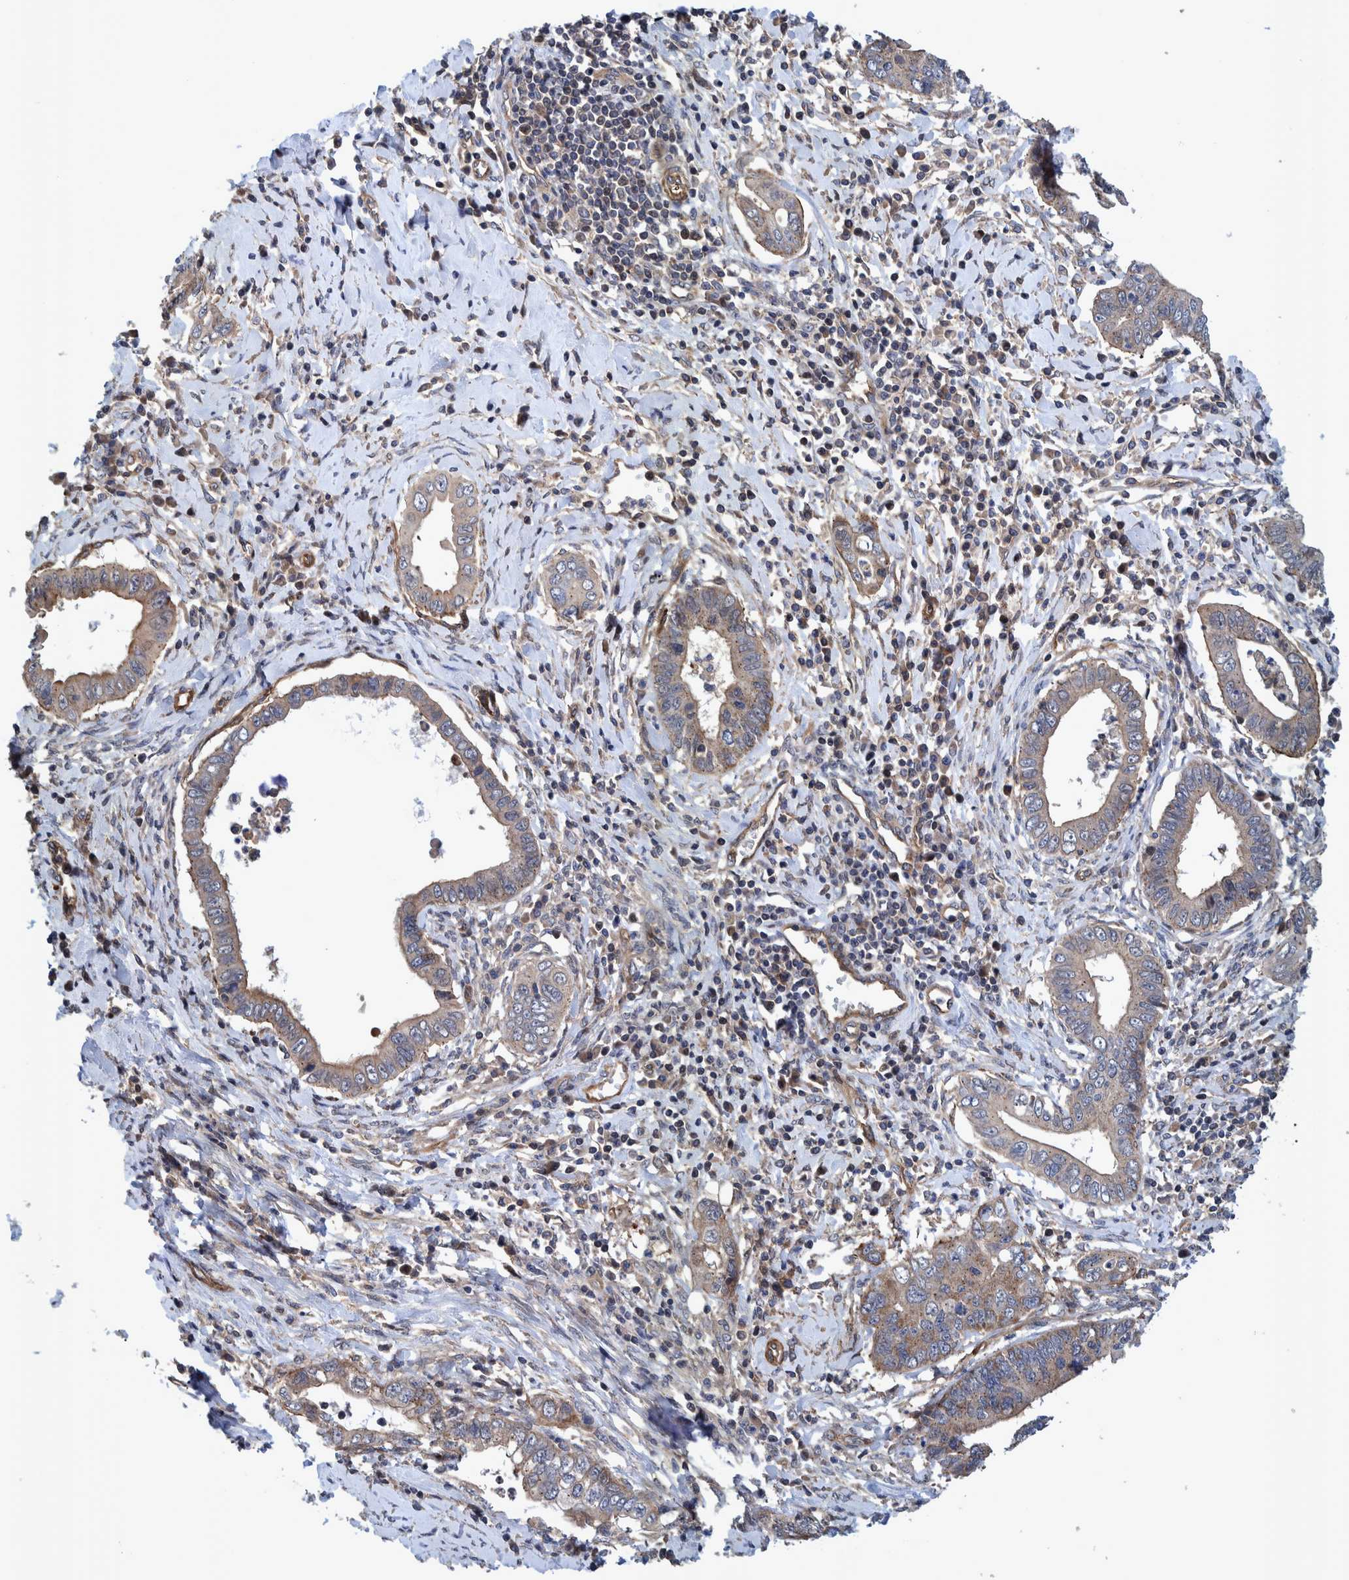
{"staining": {"intensity": "moderate", "quantity": ">75%", "location": "cytoplasmic/membranous"}, "tissue": "cervical cancer", "cell_type": "Tumor cells", "image_type": "cancer", "snomed": [{"axis": "morphology", "description": "Adenocarcinoma, NOS"}, {"axis": "topography", "description": "Cervix"}], "caption": "This photomicrograph displays IHC staining of human cervical adenocarcinoma, with medium moderate cytoplasmic/membranous expression in approximately >75% of tumor cells.", "gene": "GRPEL2", "patient": {"sex": "female", "age": 44}}